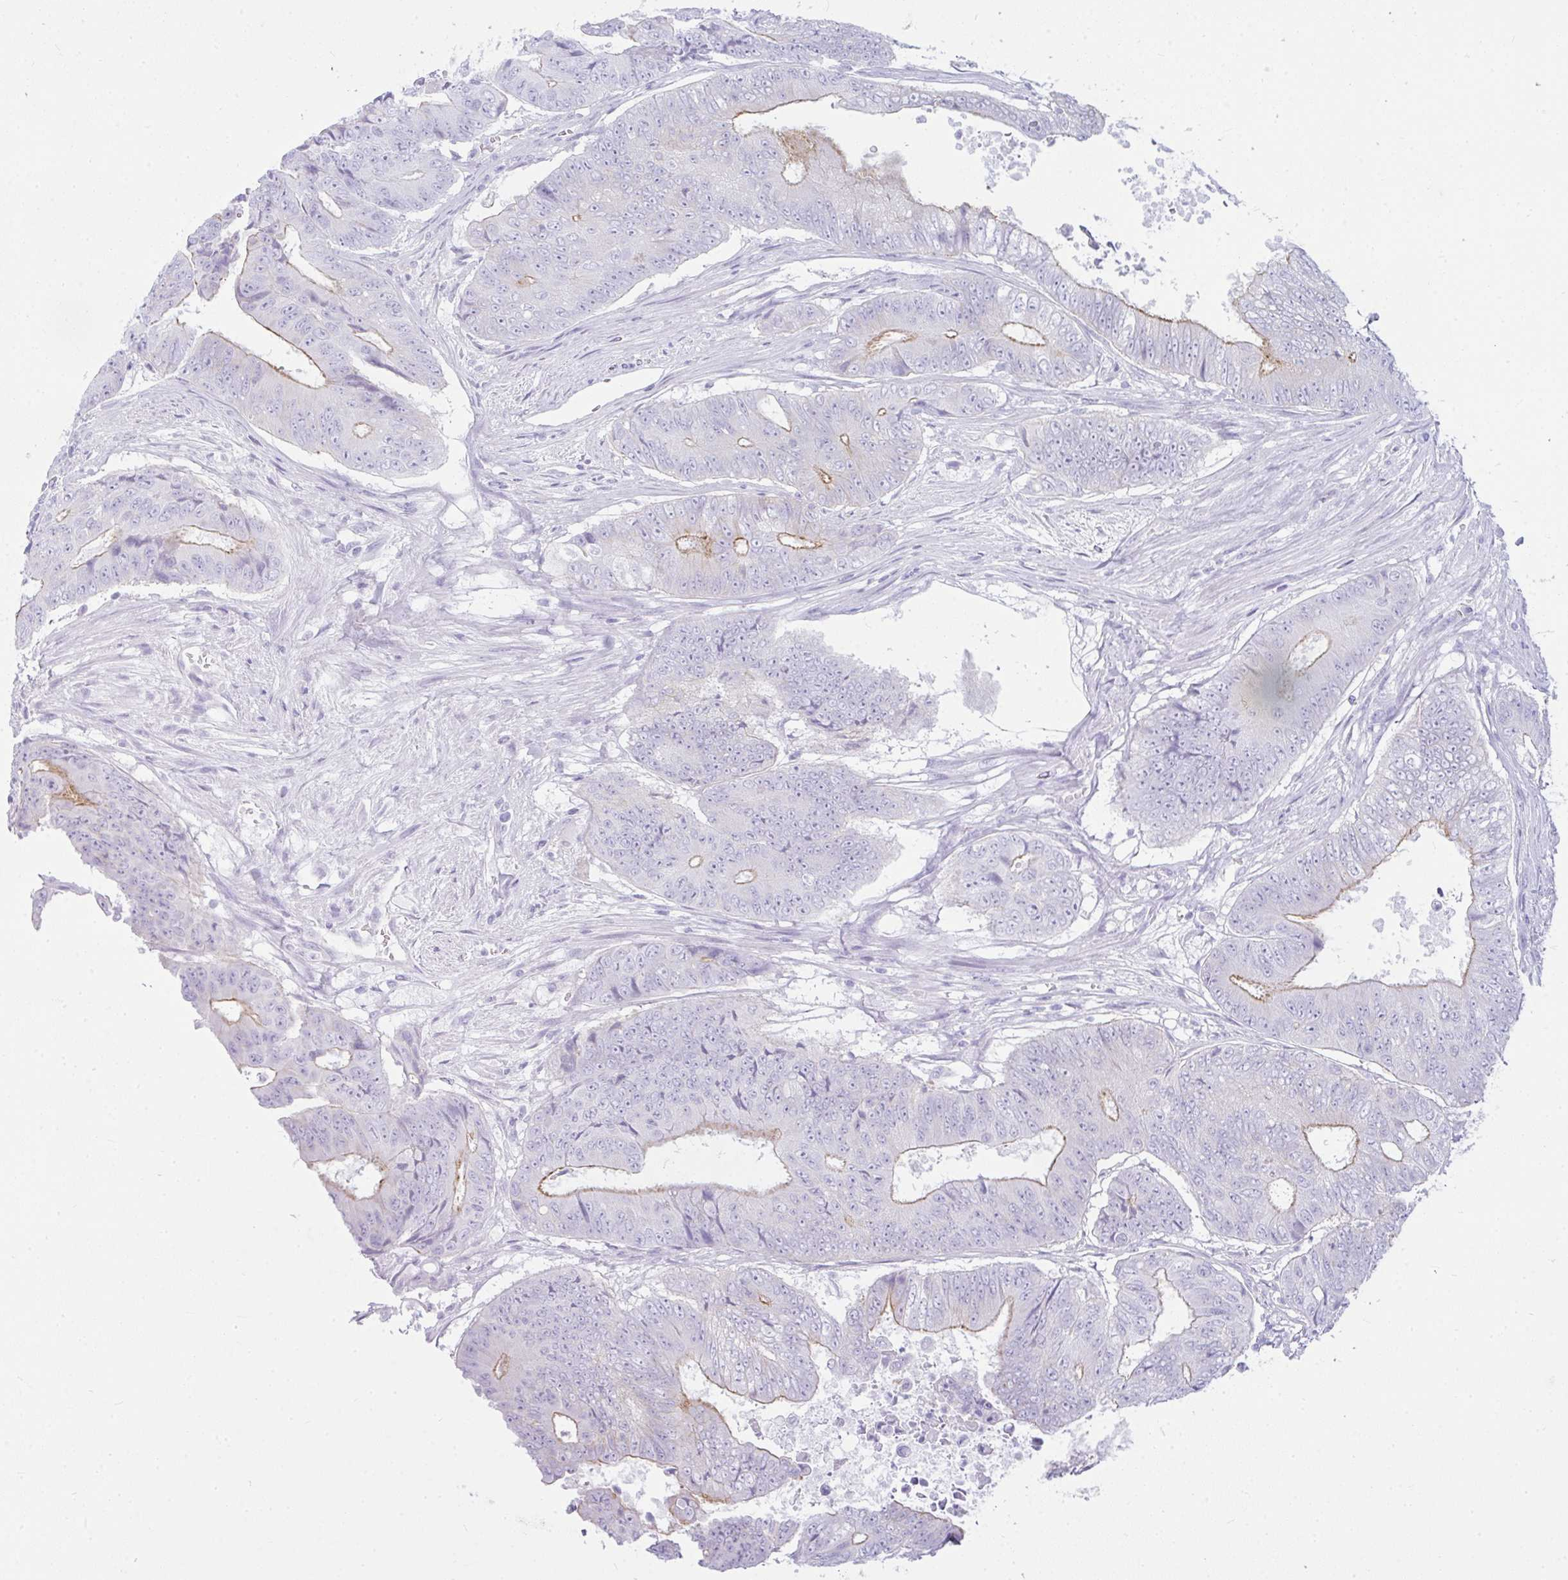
{"staining": {"intensity": "moderate", "quantity": "<25%", "location": "cytoplasmic/membranous"}, "tissue": "colorectal cancer", "cell_type": "Tumor cells", "image_type": "cancer", "snomed": [{"axis": "morphology", "description": "Adenocarcinoma, NOS"}, {"axis": "topography", "description": "Colon"}], "caption": "A high-resolution micrograph shows immunohistochemistry (IHC) staining of colorectal cancer (adenocarcinoma), which displays moderate cytoplasmic/membranous staining in about <25% of tumor cells.", "gene": "RASL10A", "patient": {"sex": "female", "age": 48}}